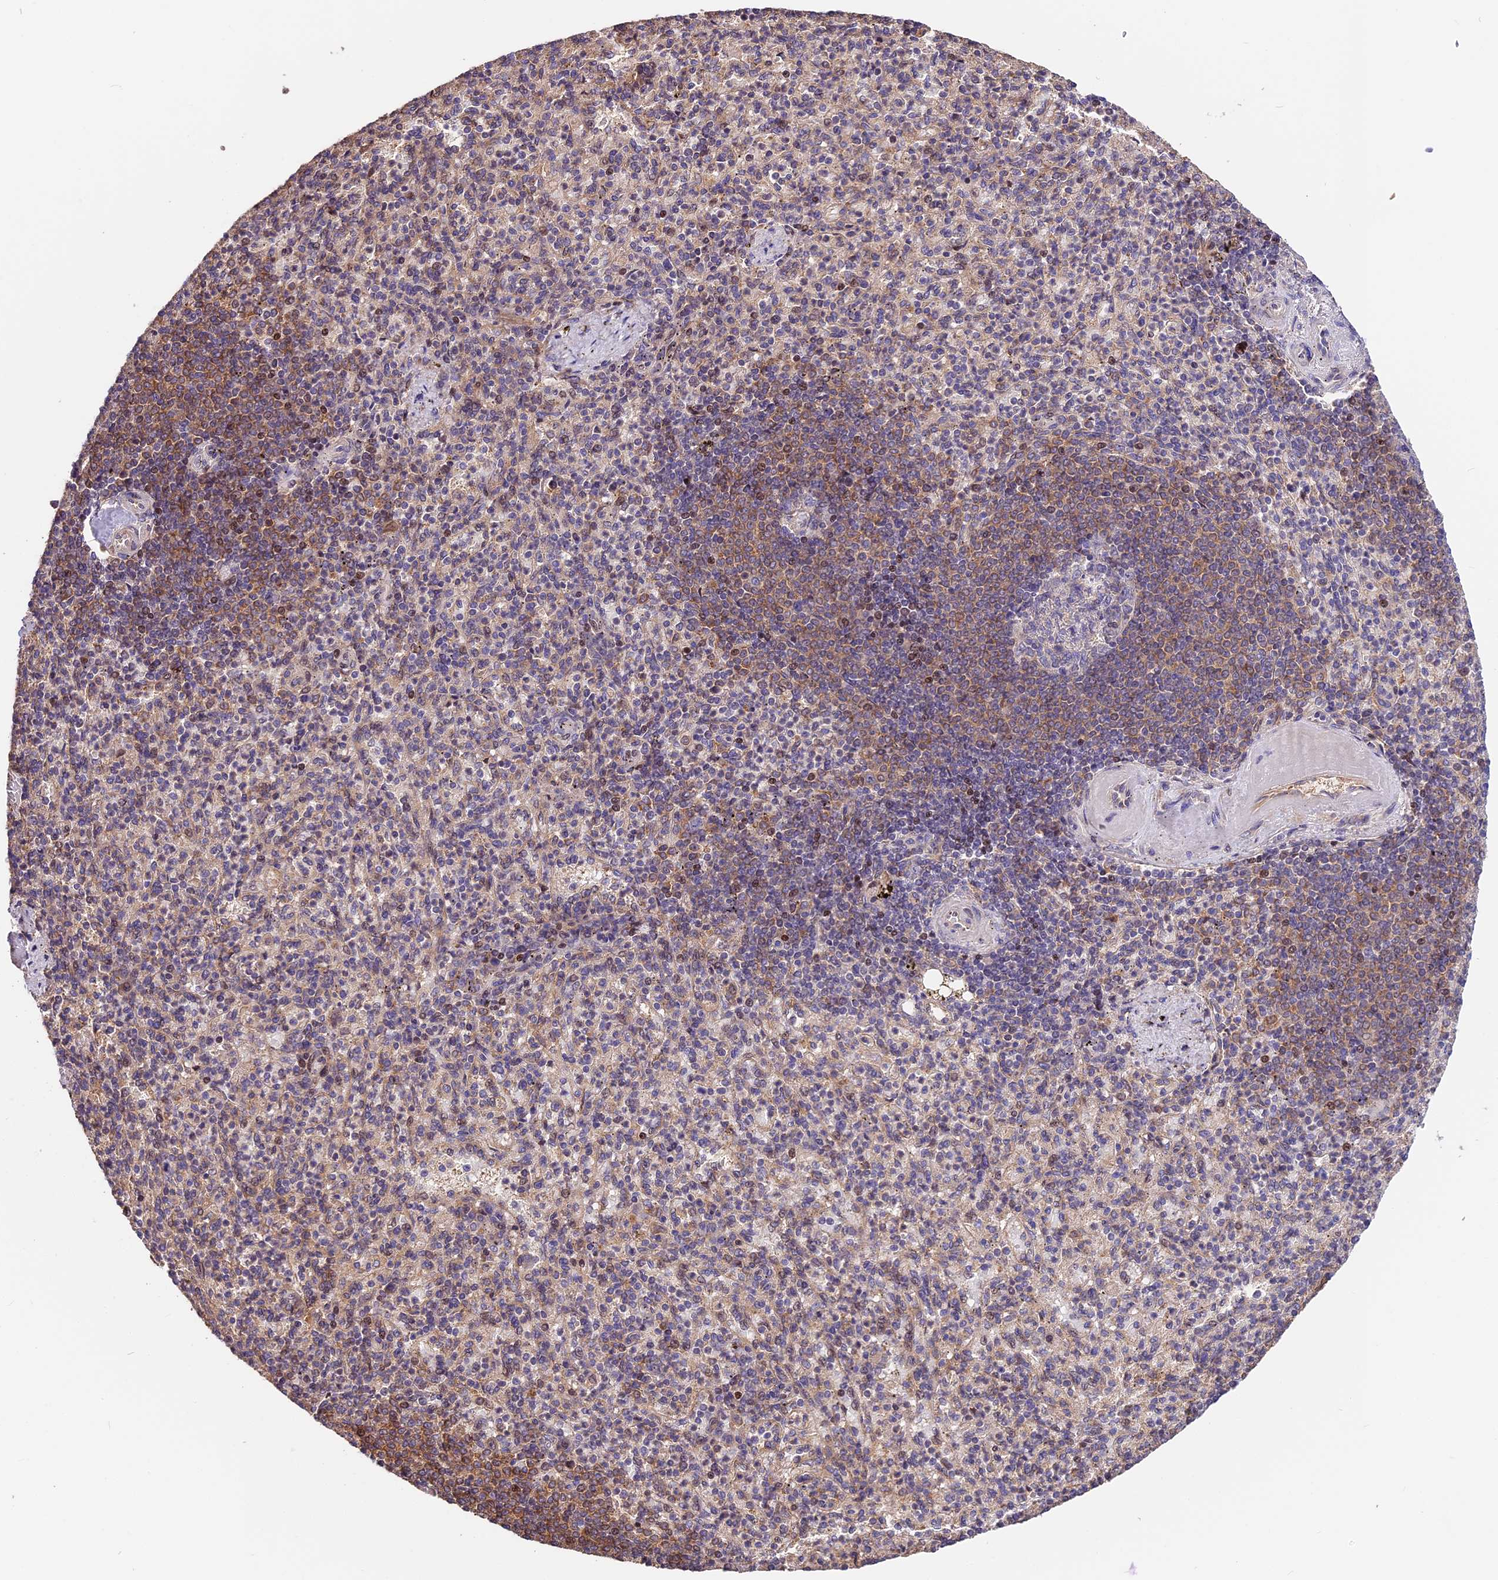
{"staining": {"intensity": "moderate", "quantity": "<25%", "location": "cytoplasmic/membranous"}, "tissue": "spleen", "cell_type": "Cells in red pulp", "image_type": "normal", "snomed": [{"axis": "morphology", "description": "Normal tissue, NOS"}, {"axis": "topography", "description": "Spleen"}], "caption": "Spleen stained with IHC exhibits moderate cytoplasmic/membranous staining in approximately <25% of cells in red pulp.", "gene": "ARHGAP17", "patient": {"sex": "female", "age": 74}}